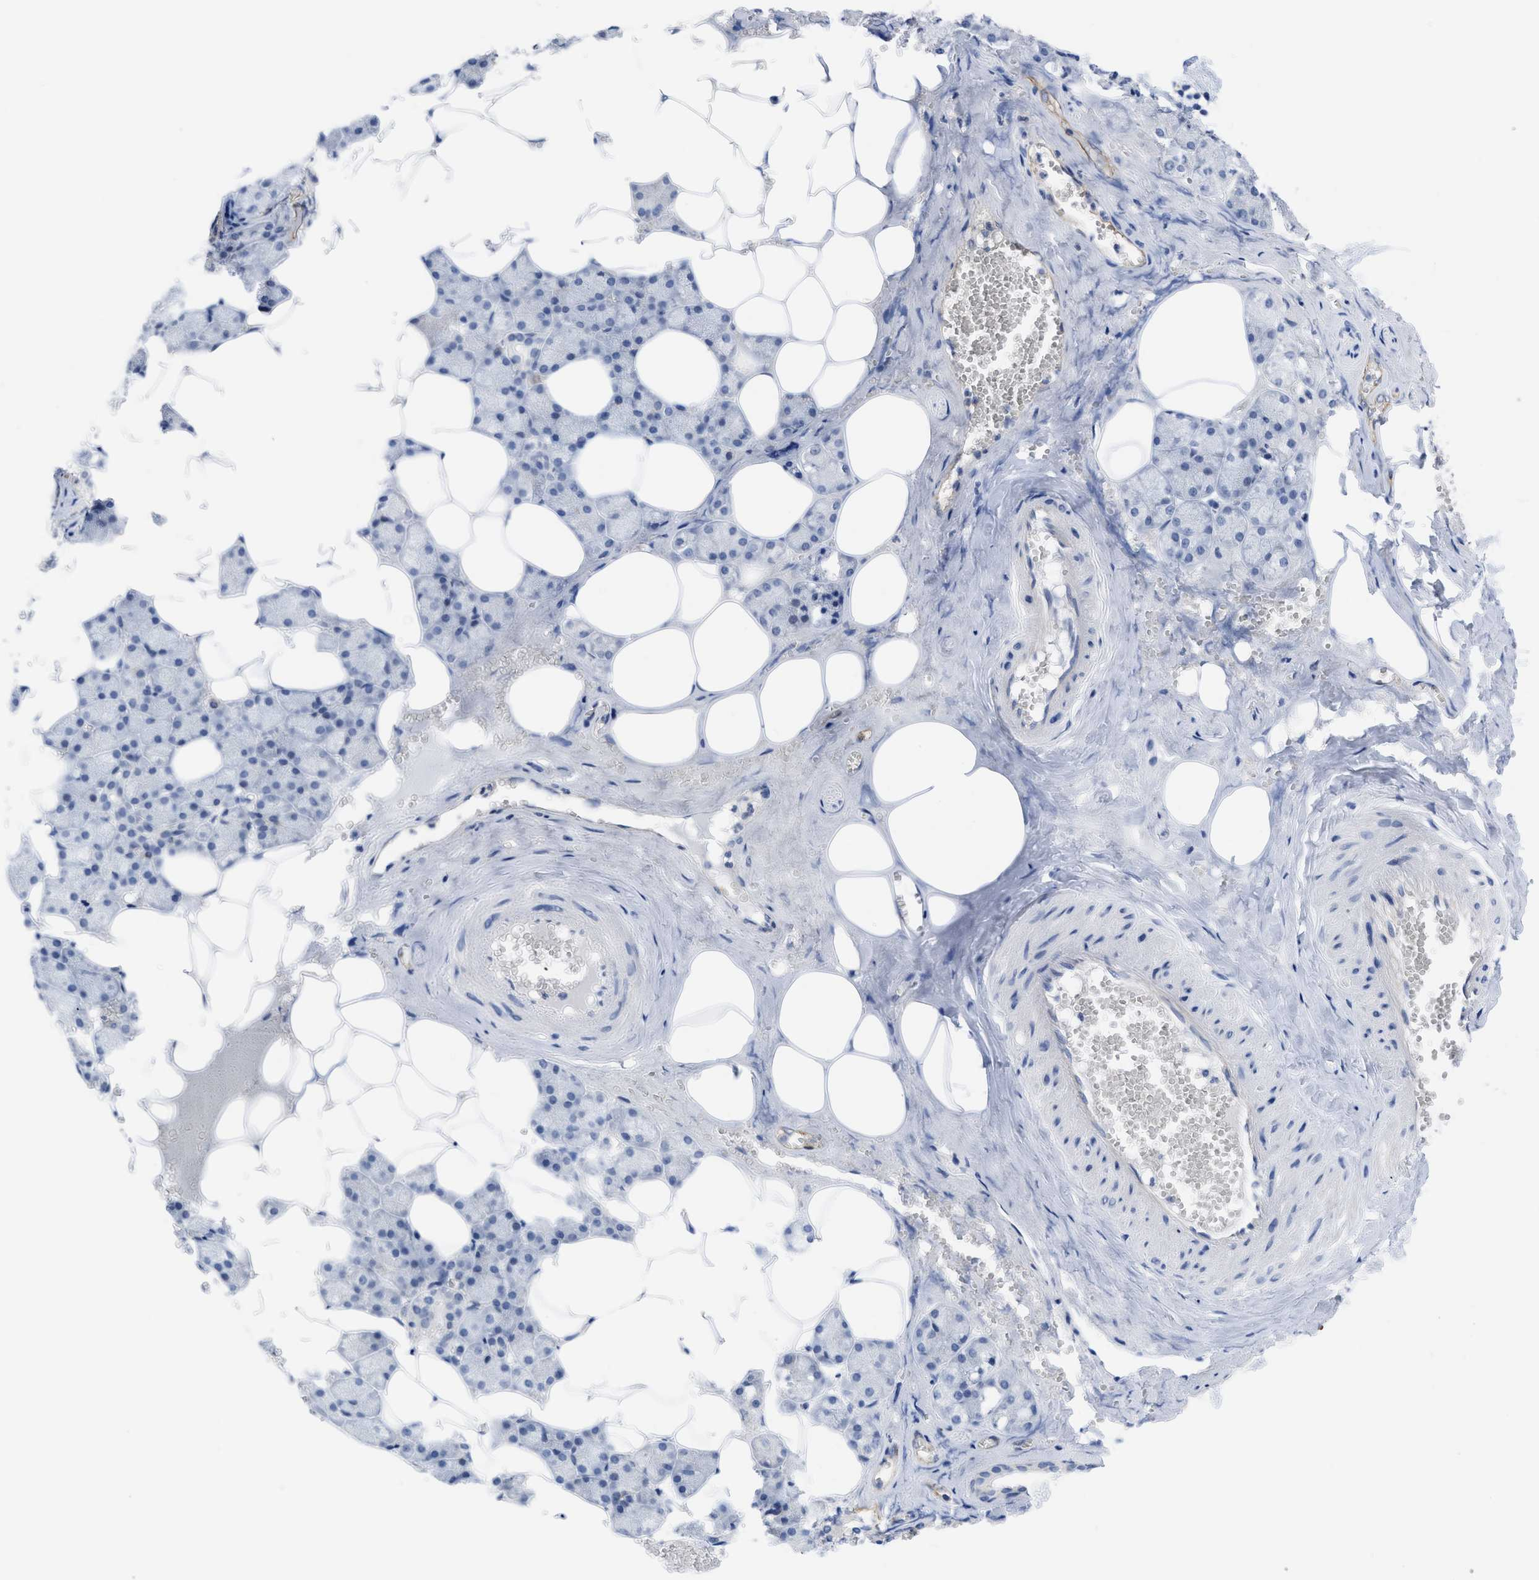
{"staining": {"intensity": "negative", "quantity": "none", "location": "none"}, "tissue": "salivary gland", "cell_type": "Glandular cells", "image_type": "normal", "snomed": [{"axis": "morphology", "description": "Normal tissue, NOS"}, {"axis": "topography", "description": "Salivary gland"}], "caption": "This histopathology image is of unremarkable salivary gland stained with immunohistochemistry (IHC) to label a protein in brown with the nuclei are counter-stained blue. There is no staining in glandular cells. (DAB (3,3'-diaminobenzidine) IHC visualized using brightfield microscopy, high magnification).", "gene": "ACKR1", "patient": {"sex": "male", "age": 62}}